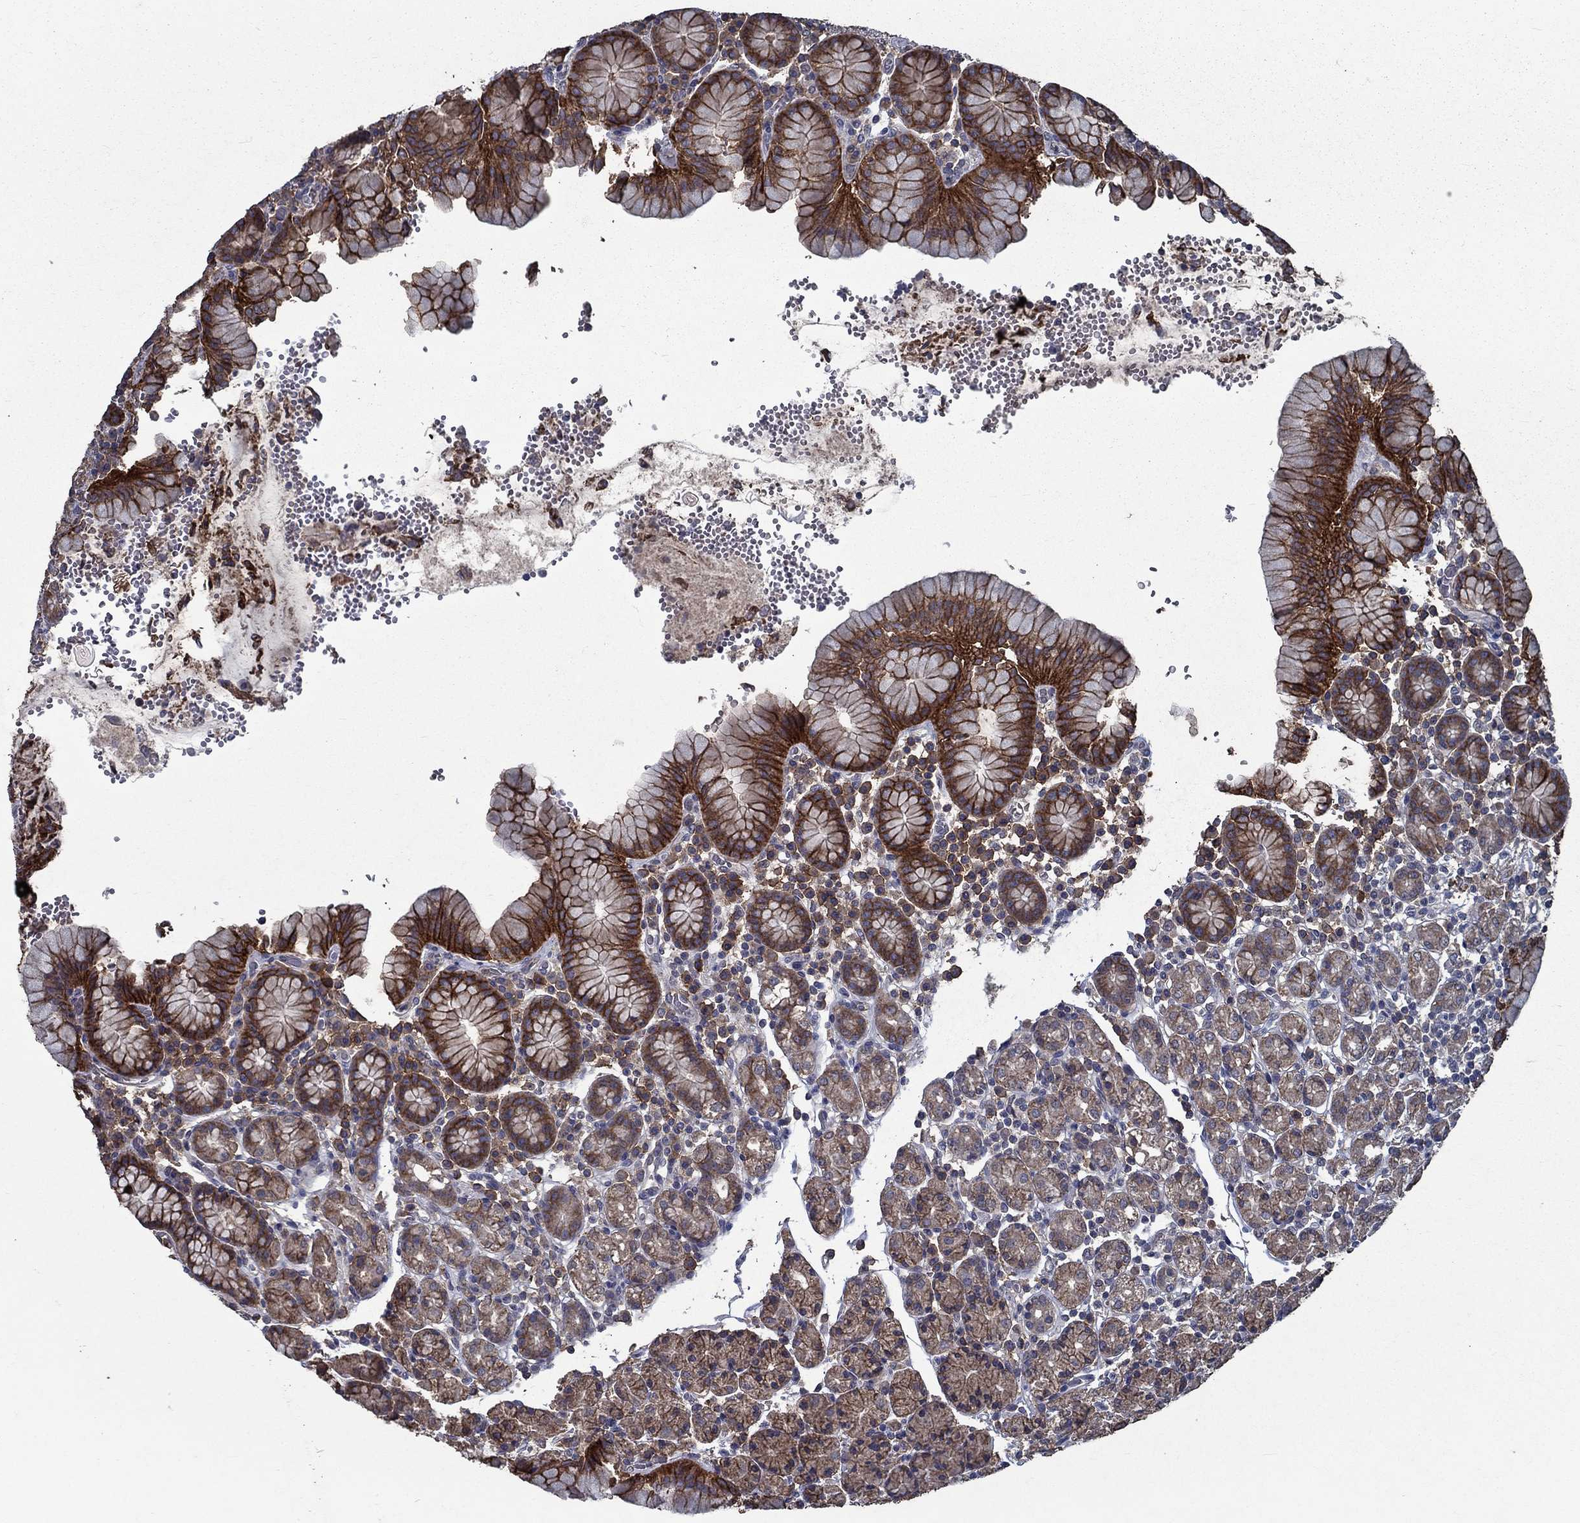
{"staining": {"intensity": "strong", "quantity": "25%-75%", "location": "cytoplasmic/membranous"}, "tissue": "stomach", "cell_type": "Glandular cells", "image_type": "normal", "snomed": [{"axis": "morphology", "description": "Normal tissue, NOS"}, {"axis": "topography", "description": "Stomach, upper"}, {"axis": "topography", "description": "Stomach"}], "caption": "Protein expression by immunohistochemistry shows strong cytoplasmic/membranous staining in about 25%-75% of glandular cells in benign stomach.", "gene": "SLC44A1", "patient": {"sex": "male", "age": 62}}